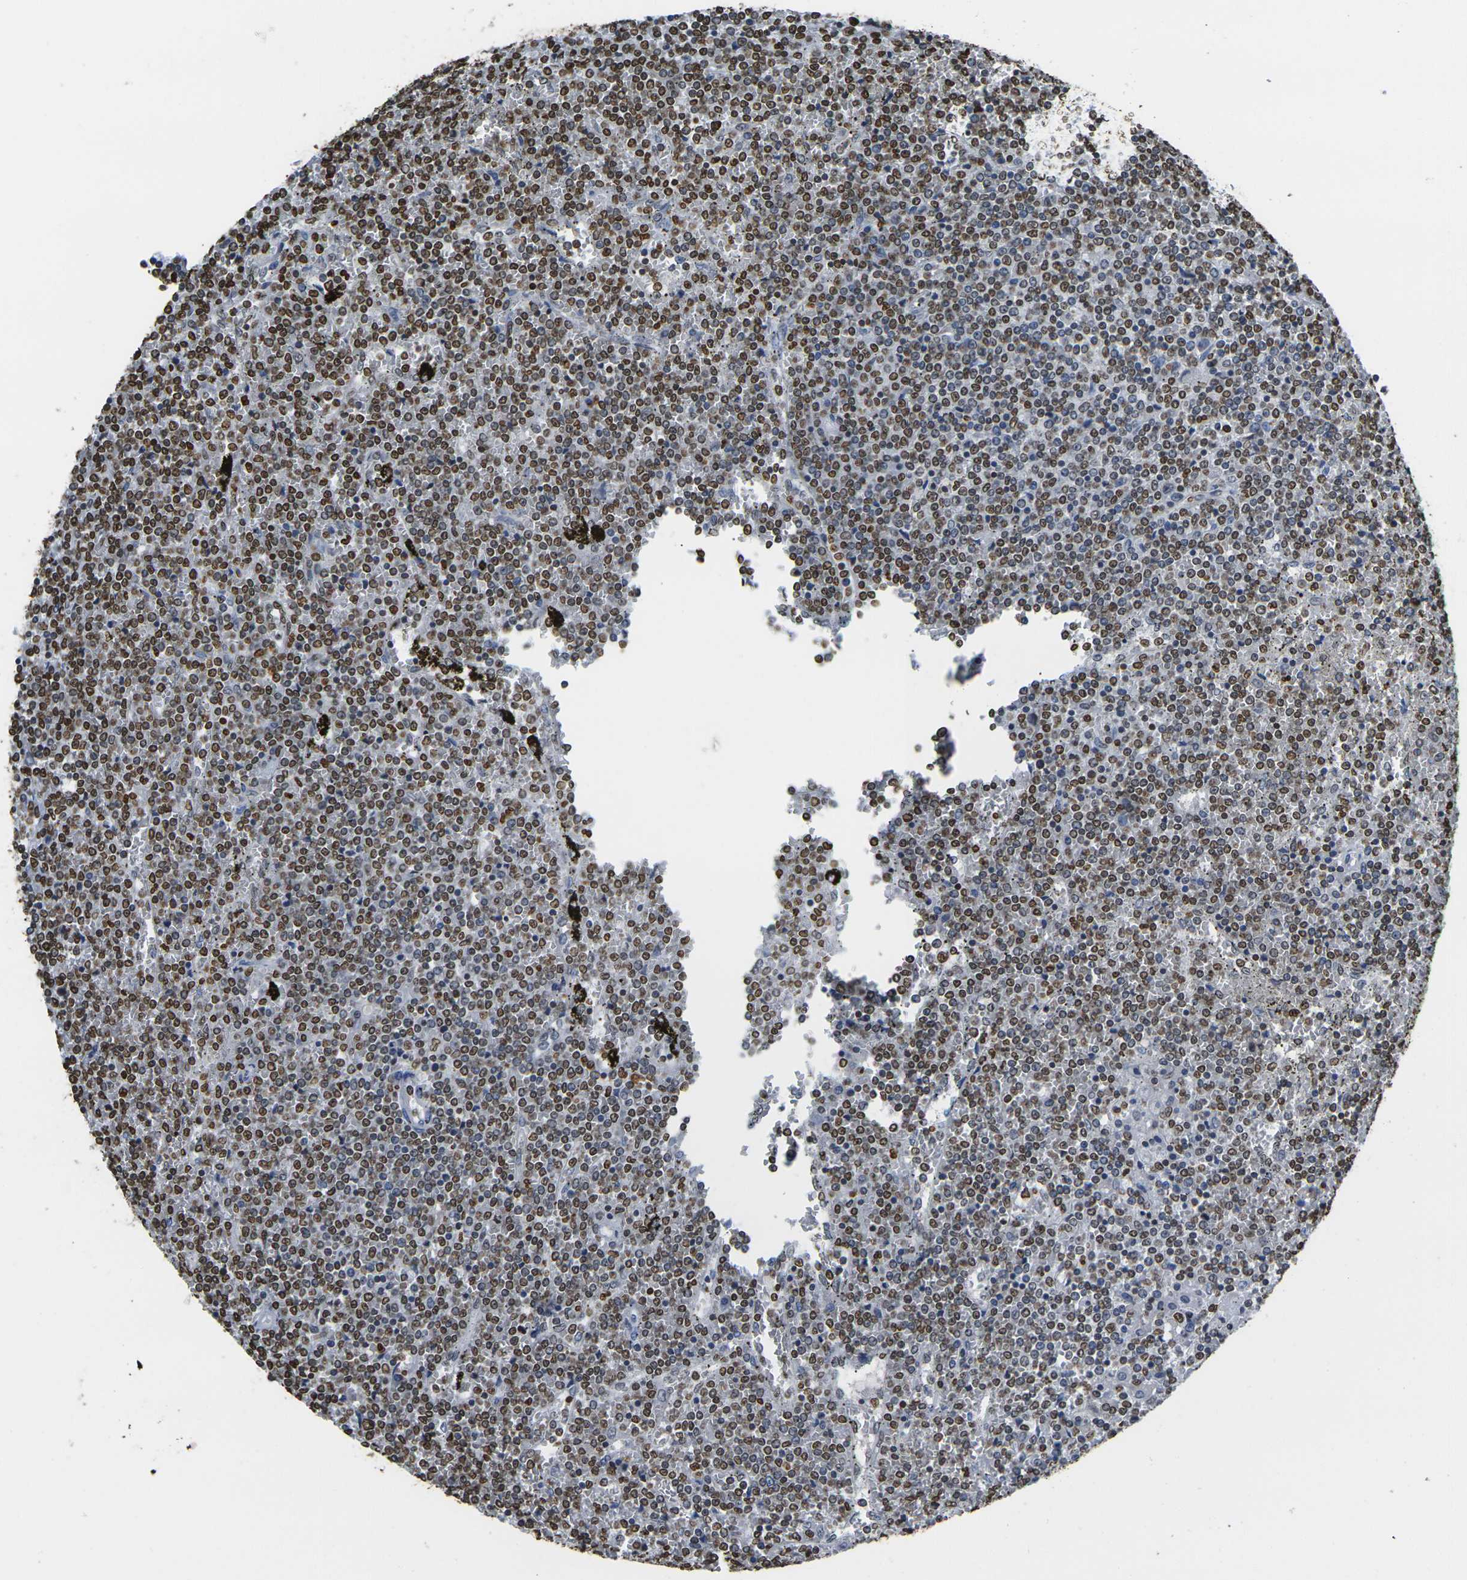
{"staining": {"intensity": "strong", "quantity": "25%-75%", "location": "nuclear"}, "tissue": "lymphoma", "cell_type": "Tumor cells", "image_type": "cancer", "snomed": [{"axis": "morphology", "description": "Malignant lymphoma, non-Hodgkin's type, Low grade"}, {"axis": "topography", "description": "Spleen"}], "caption": "Brown immunohistochemical staining in lymphoma displays strong nuclear expression in about 25%-75% of tumor cells. The protein of interest is stained brown, and the nuclei are stained in blue (DAB (3,3'-diaminobenzidine) IHC with brightfield microscopy, high magnification).", "gene": "DRAXIN", "patient": {"sex": "female", "age": 19}}